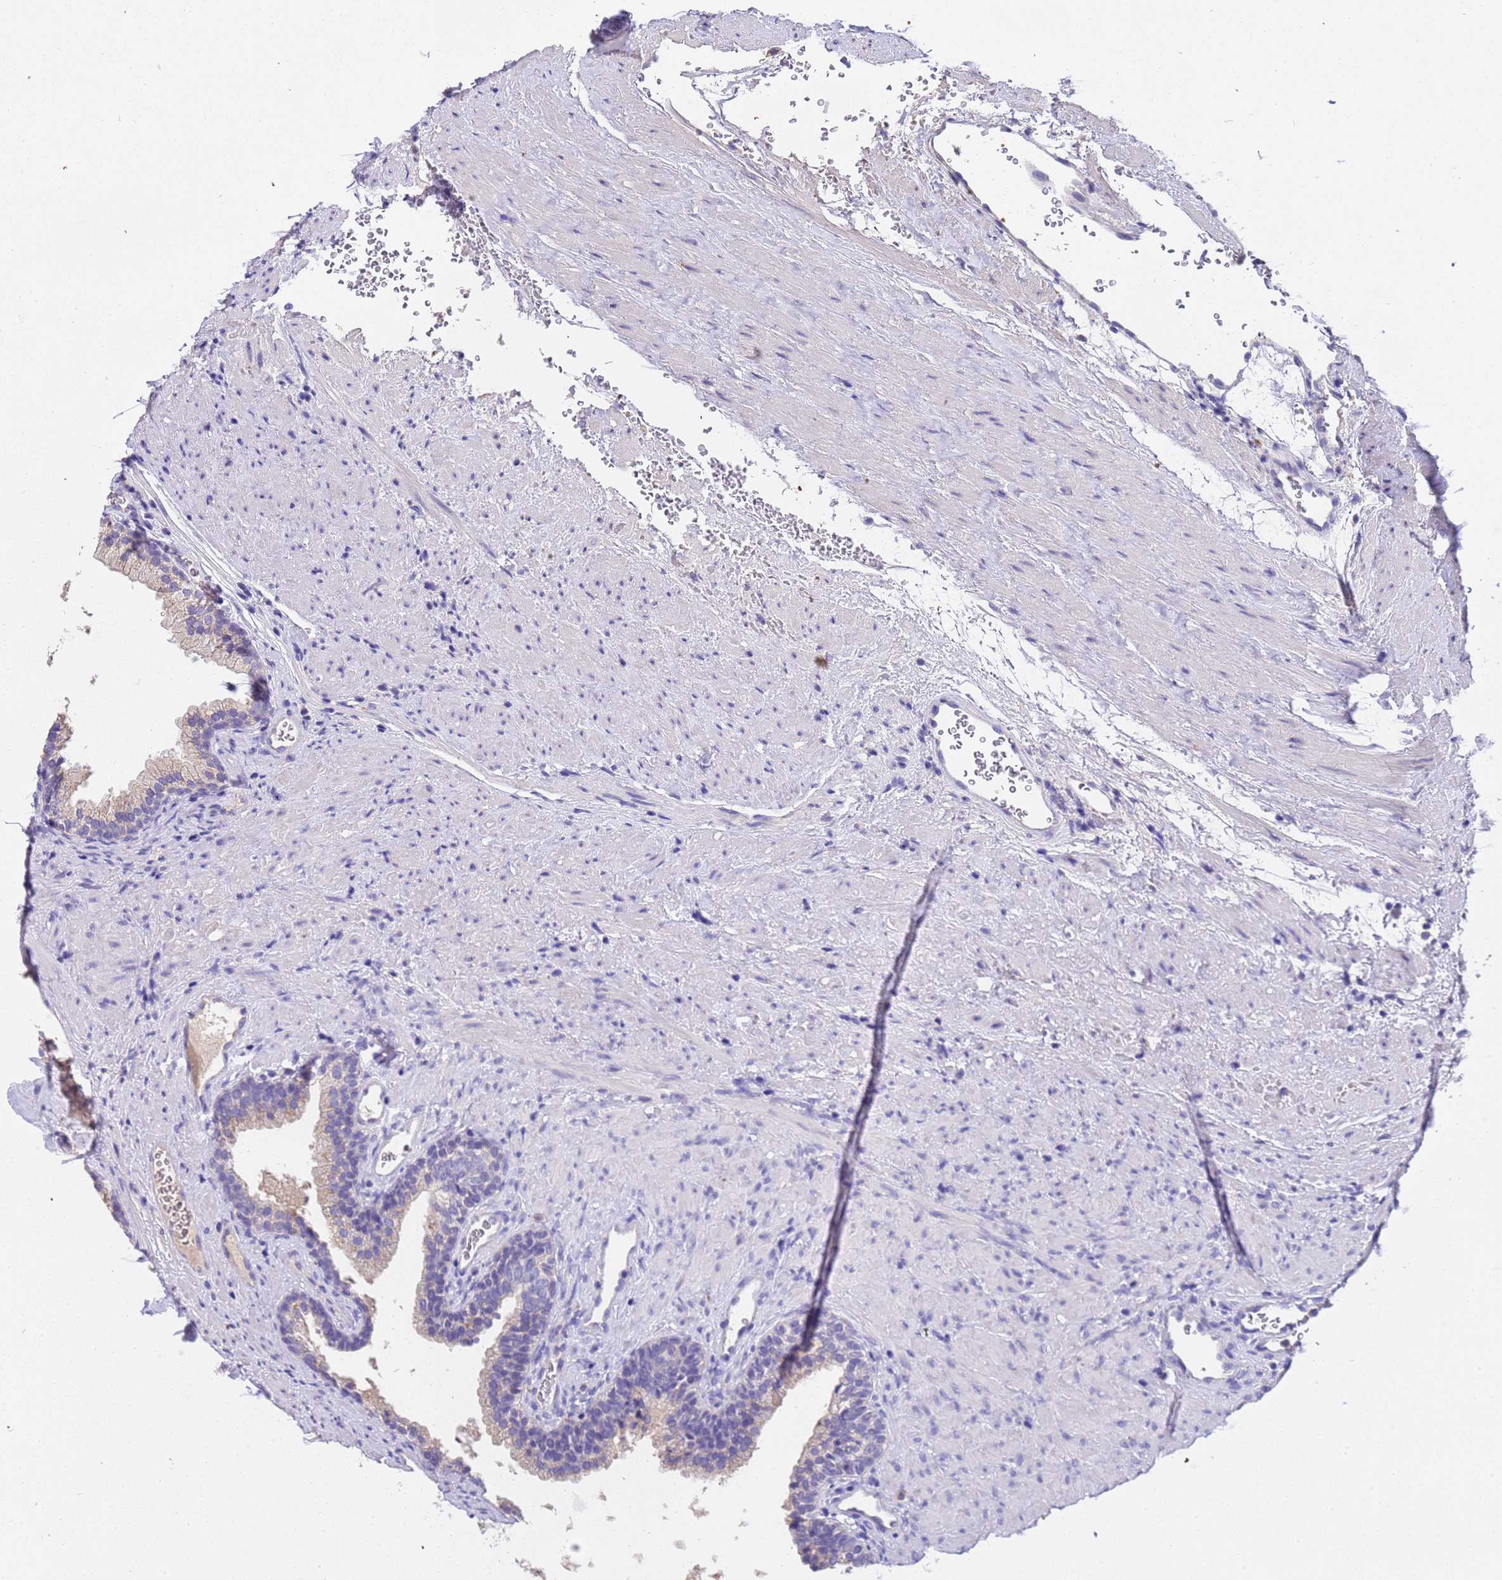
{"staining": {"intensity": "negative", "quantity": "none", "location": "none"}, "tissue": "prostate", "cell_type": "Glandular cells", "image_type": "normal", "snomed": [{"axis": "morphology", "description": "Normal tissue, NOS"}, {"axis": "topography", "description": "Prostate"}], "caption": "A histopathology image of human prostate is negative for staining in glandular cells. (Brightfield microscopy of DAB immunohistochemistry at high magnification).", "gene": "SLC24A3", "patient": {"sex": "male", "age": 76}}